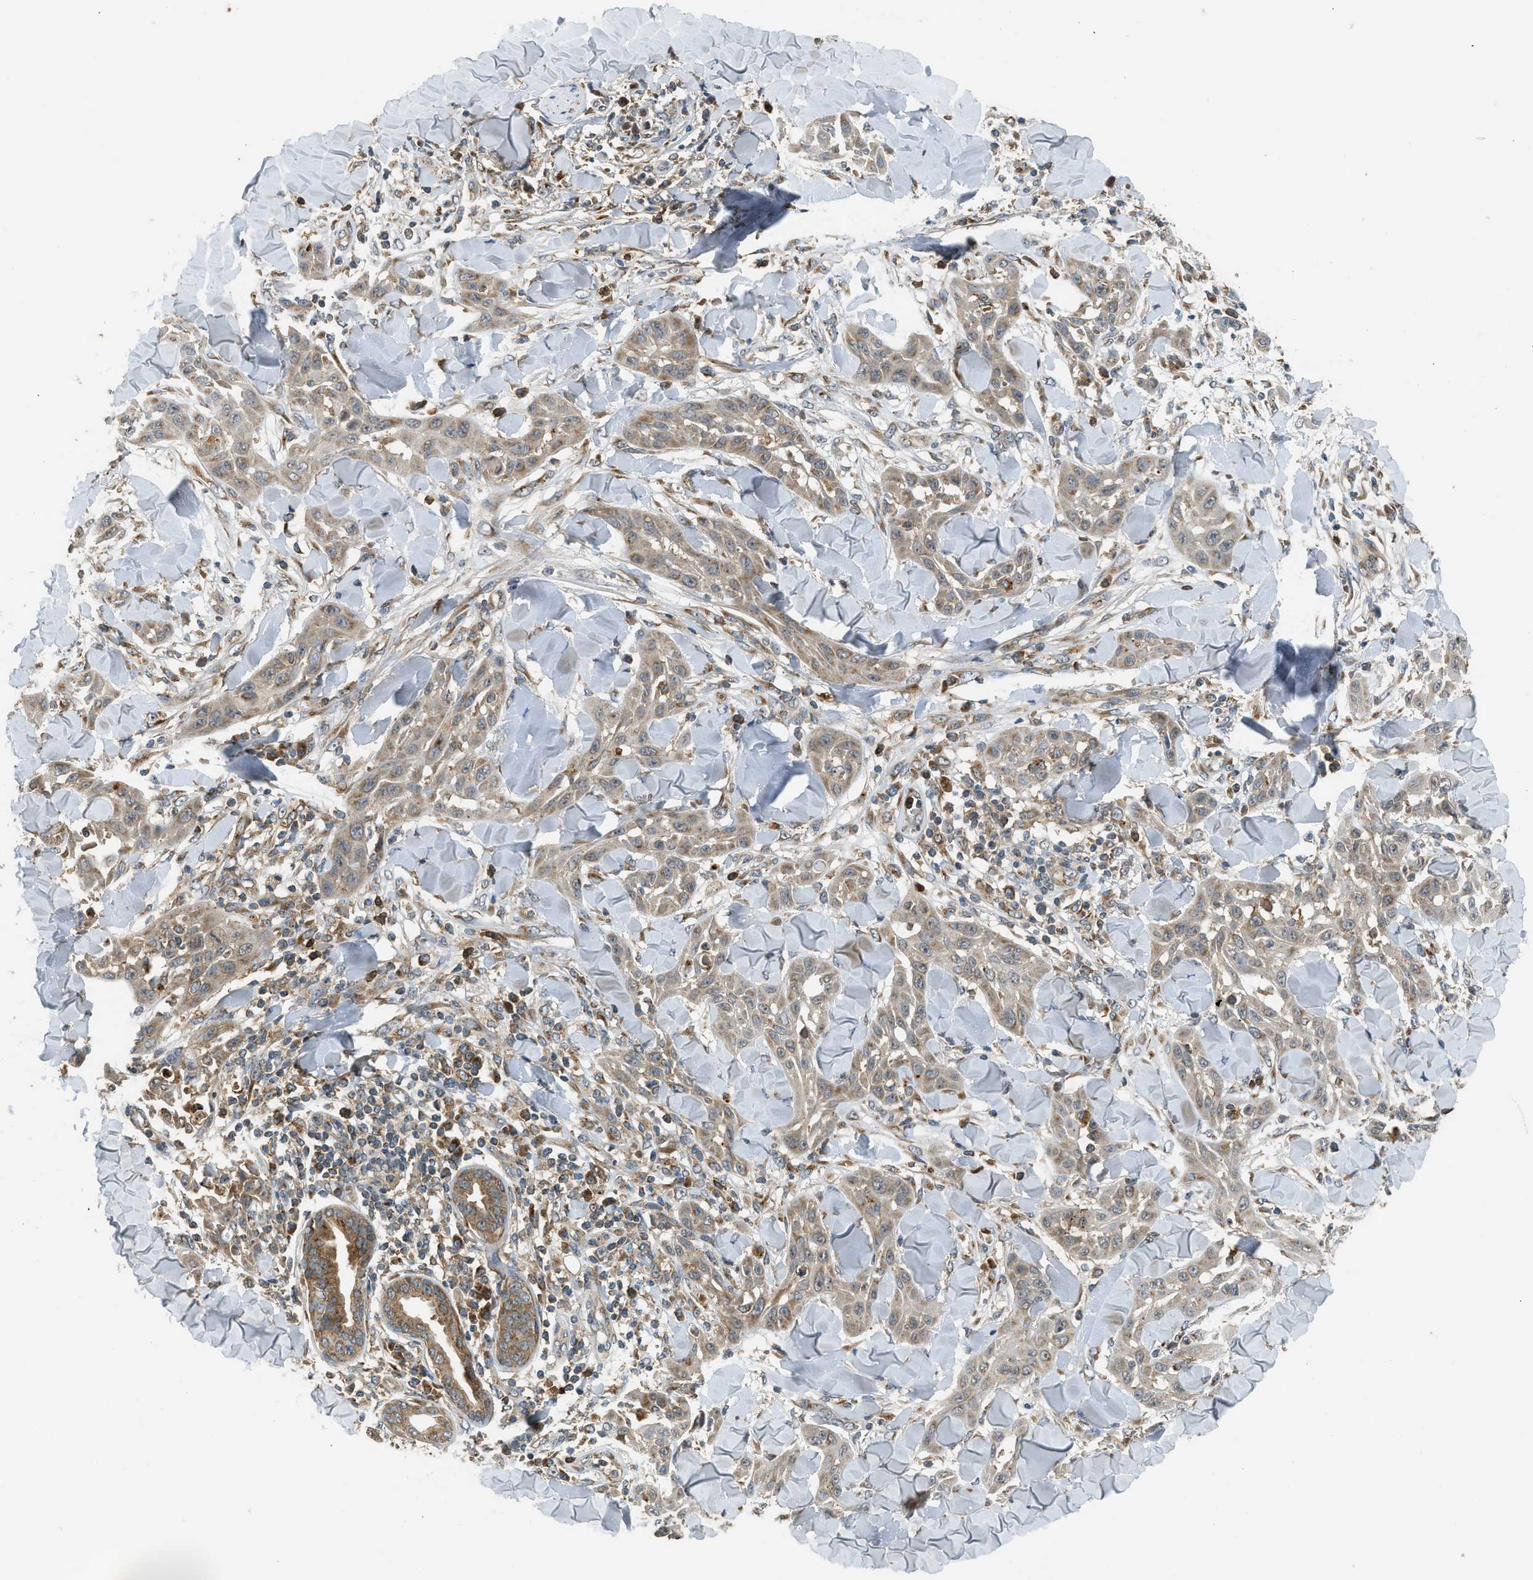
{"staining": {"intensity": "weak", "quantity": ">75%", "location": "cytoplasmic/membranous"}, "tissue": "skin cancer", "cell_type": "Tumor cells", "image_type": "cancer", "snomed": [{"axis": "morphology", "description": "Squamous cell carcinoma, NOS"}, {"axis": "topography", "description": "Skin"}], "caption": "Immunohistochemical staining of human skin squamous cell carcinoma reveals low levels of weak cytoplasmic/membranous protein positivity in about >75% of tumor cells.", "gene": "STARD3", "patient": {"sex": "male", "age": 24}}